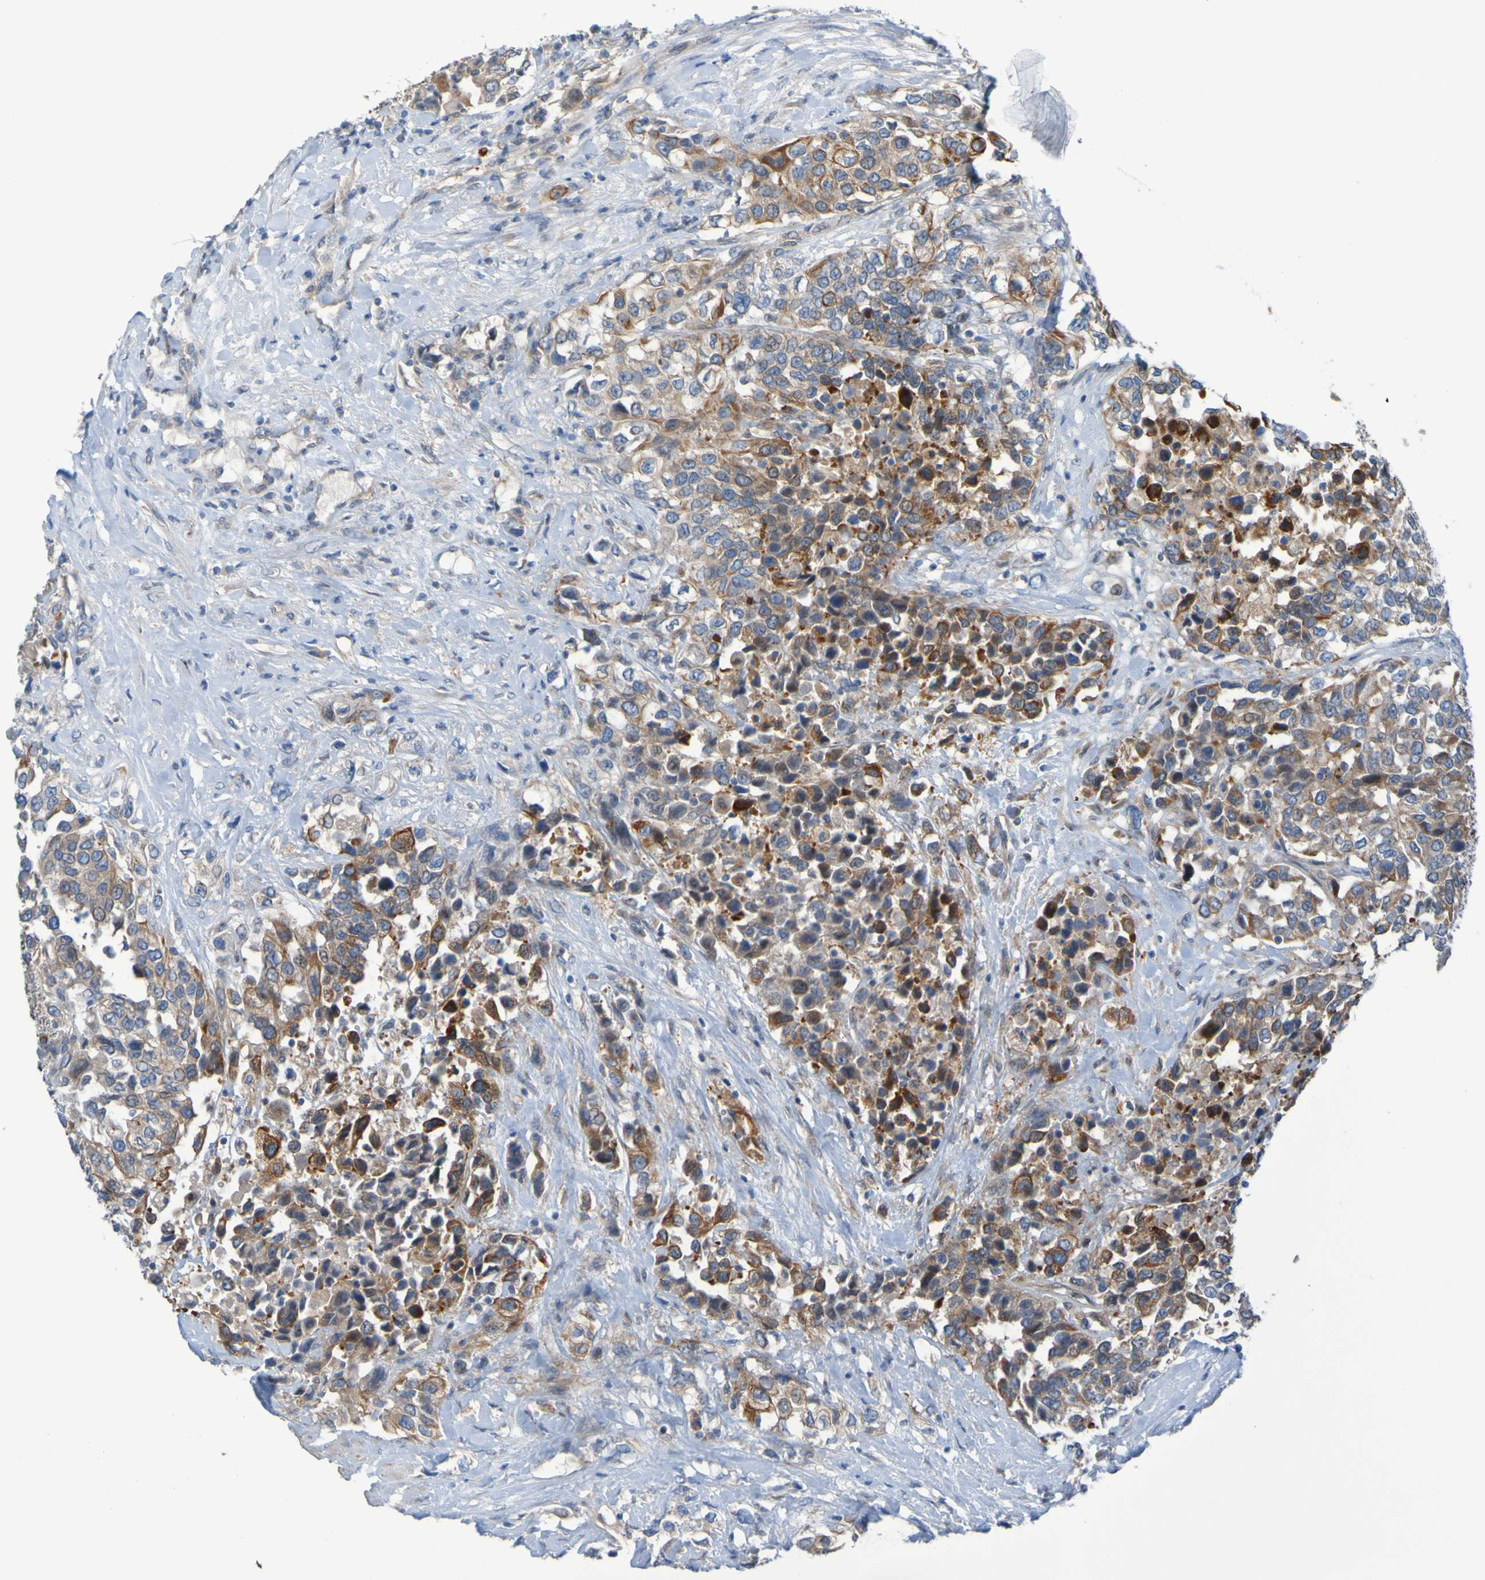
{"staining": {"intensity": "strong", "quantity": "25%-75%", "location": "cytoplasmic/membranous"}, "tissue": "urothelial cancer", "cell_type": "Tumor cells", "image_type": "cancer", "snomed": [{"axis": "morphology", "description": "Urothelial carcinoma, High grade"}, {"axis": "topography", "description": "Urinary bladder"}], "caption": "Immunohistochemical staining of human high-grade urothelial carcinoma reveals strong cytoplasmic/membranous protein staining in approximately 25%-75% of tumor cells. The staining was performed using DAB (3,3'-diaminobenzidine) to visualize the protein expression in brown, while the nuclei were stained in blue with hematoxylin (Magnification: 20x).", "gene": "NPRL3", "patient": {"sex": "female", "age": 80}}